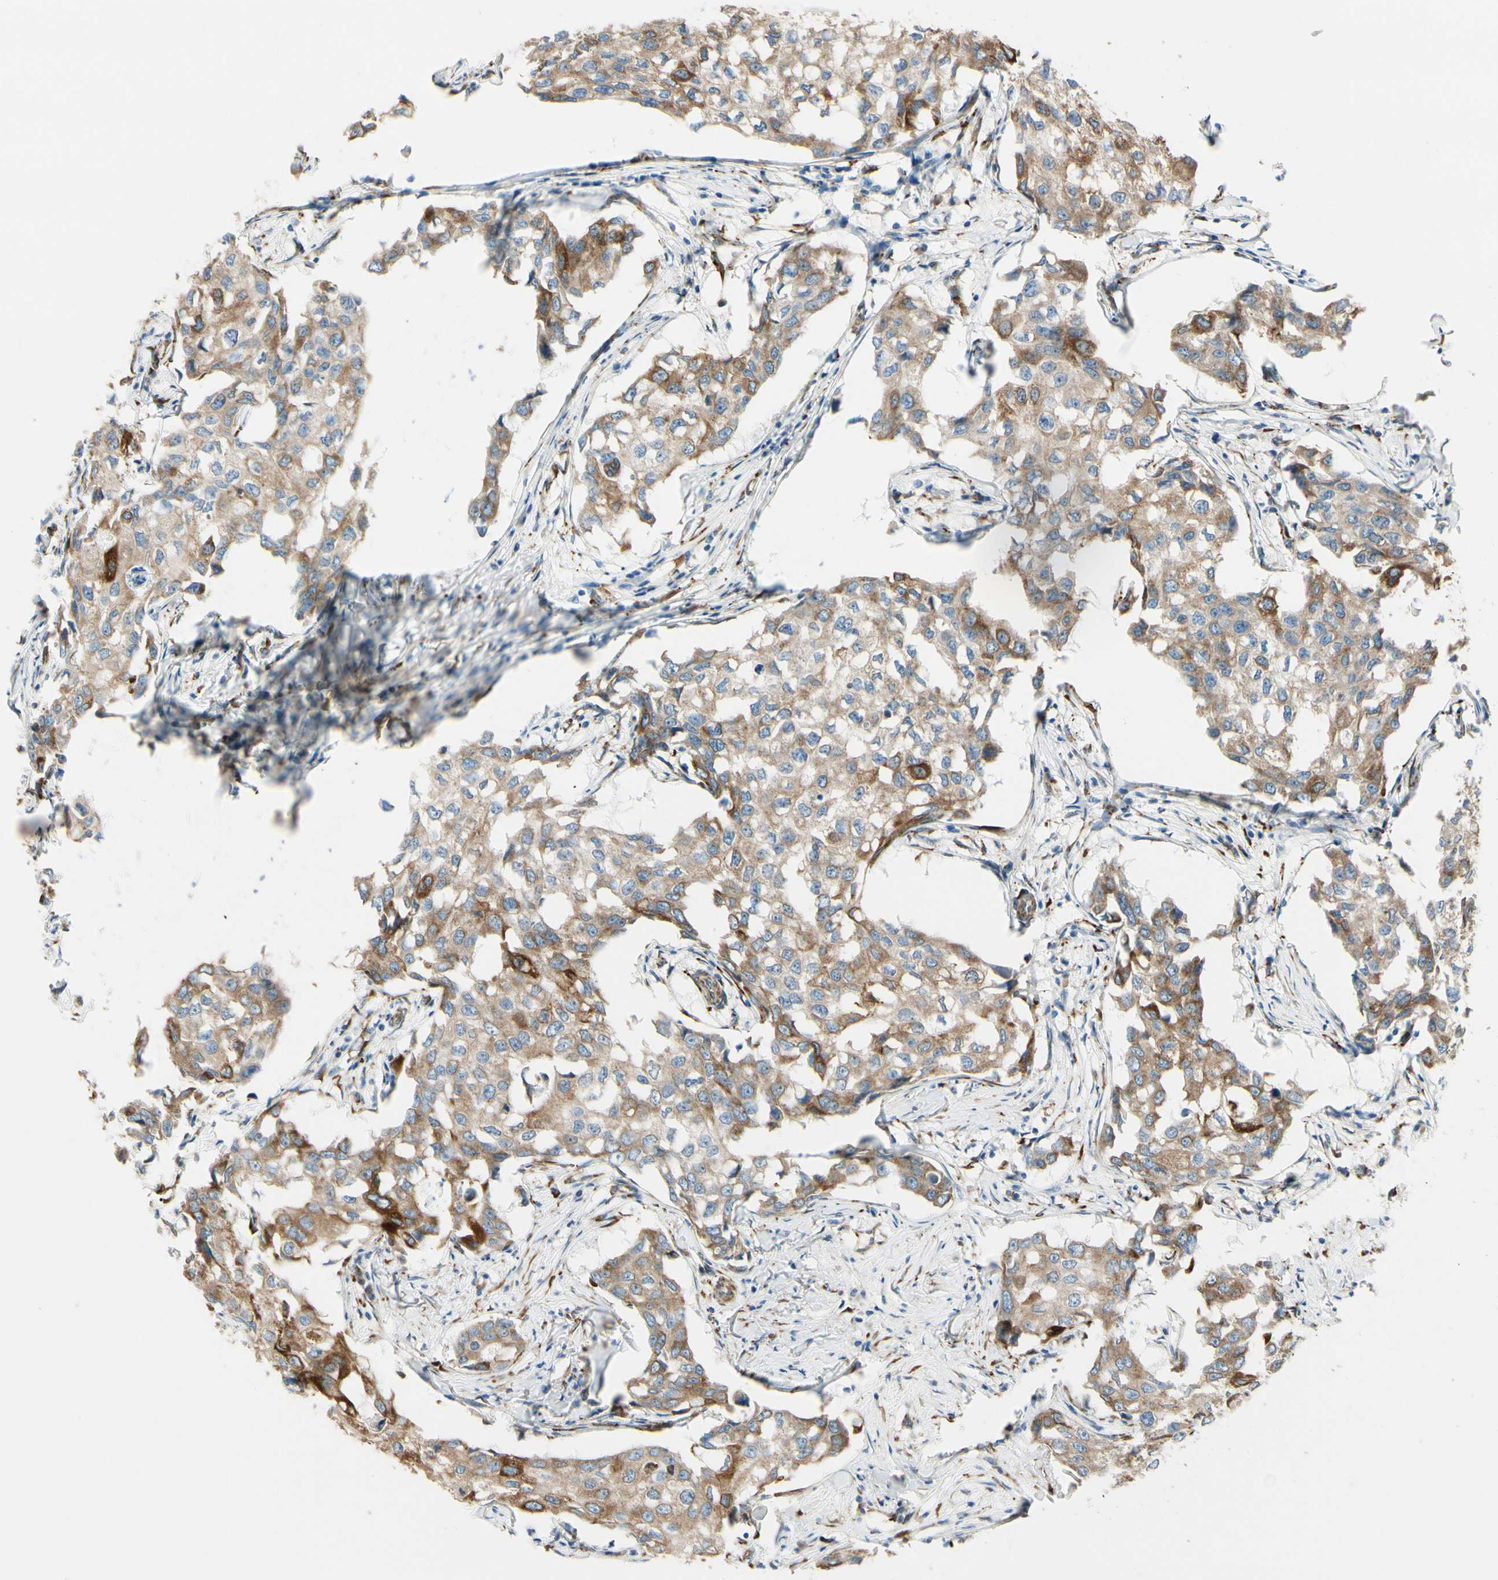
{"staining": {"intensity": "moderate", "quantity": ">75%", "location": "cytoplasmic/membranous"}, "tissue": "breast cancer", "cell_type": "Tumor cells", "image_type": "cancer", "snomed": [{"axis": "morphology", "description": "Duct carcinoma"}, {"axis": "topography", "description": "Breast"}], "caption": "An immunohistochemistry histopathology image of tumor tissue is shown. Protein staining in brown shows moderate cytoplasmic/membranous positivity in breast intraductal carcinoma within tumor cells. The protein of interest is stained brown, and the nuclei are stained in blue (DAB (3,3'-diaminobenzidine) IHC with brightfield microscopy, high magnification).", "gene": "FKBP7", "patient": {"sex": "female", "age": 27}}